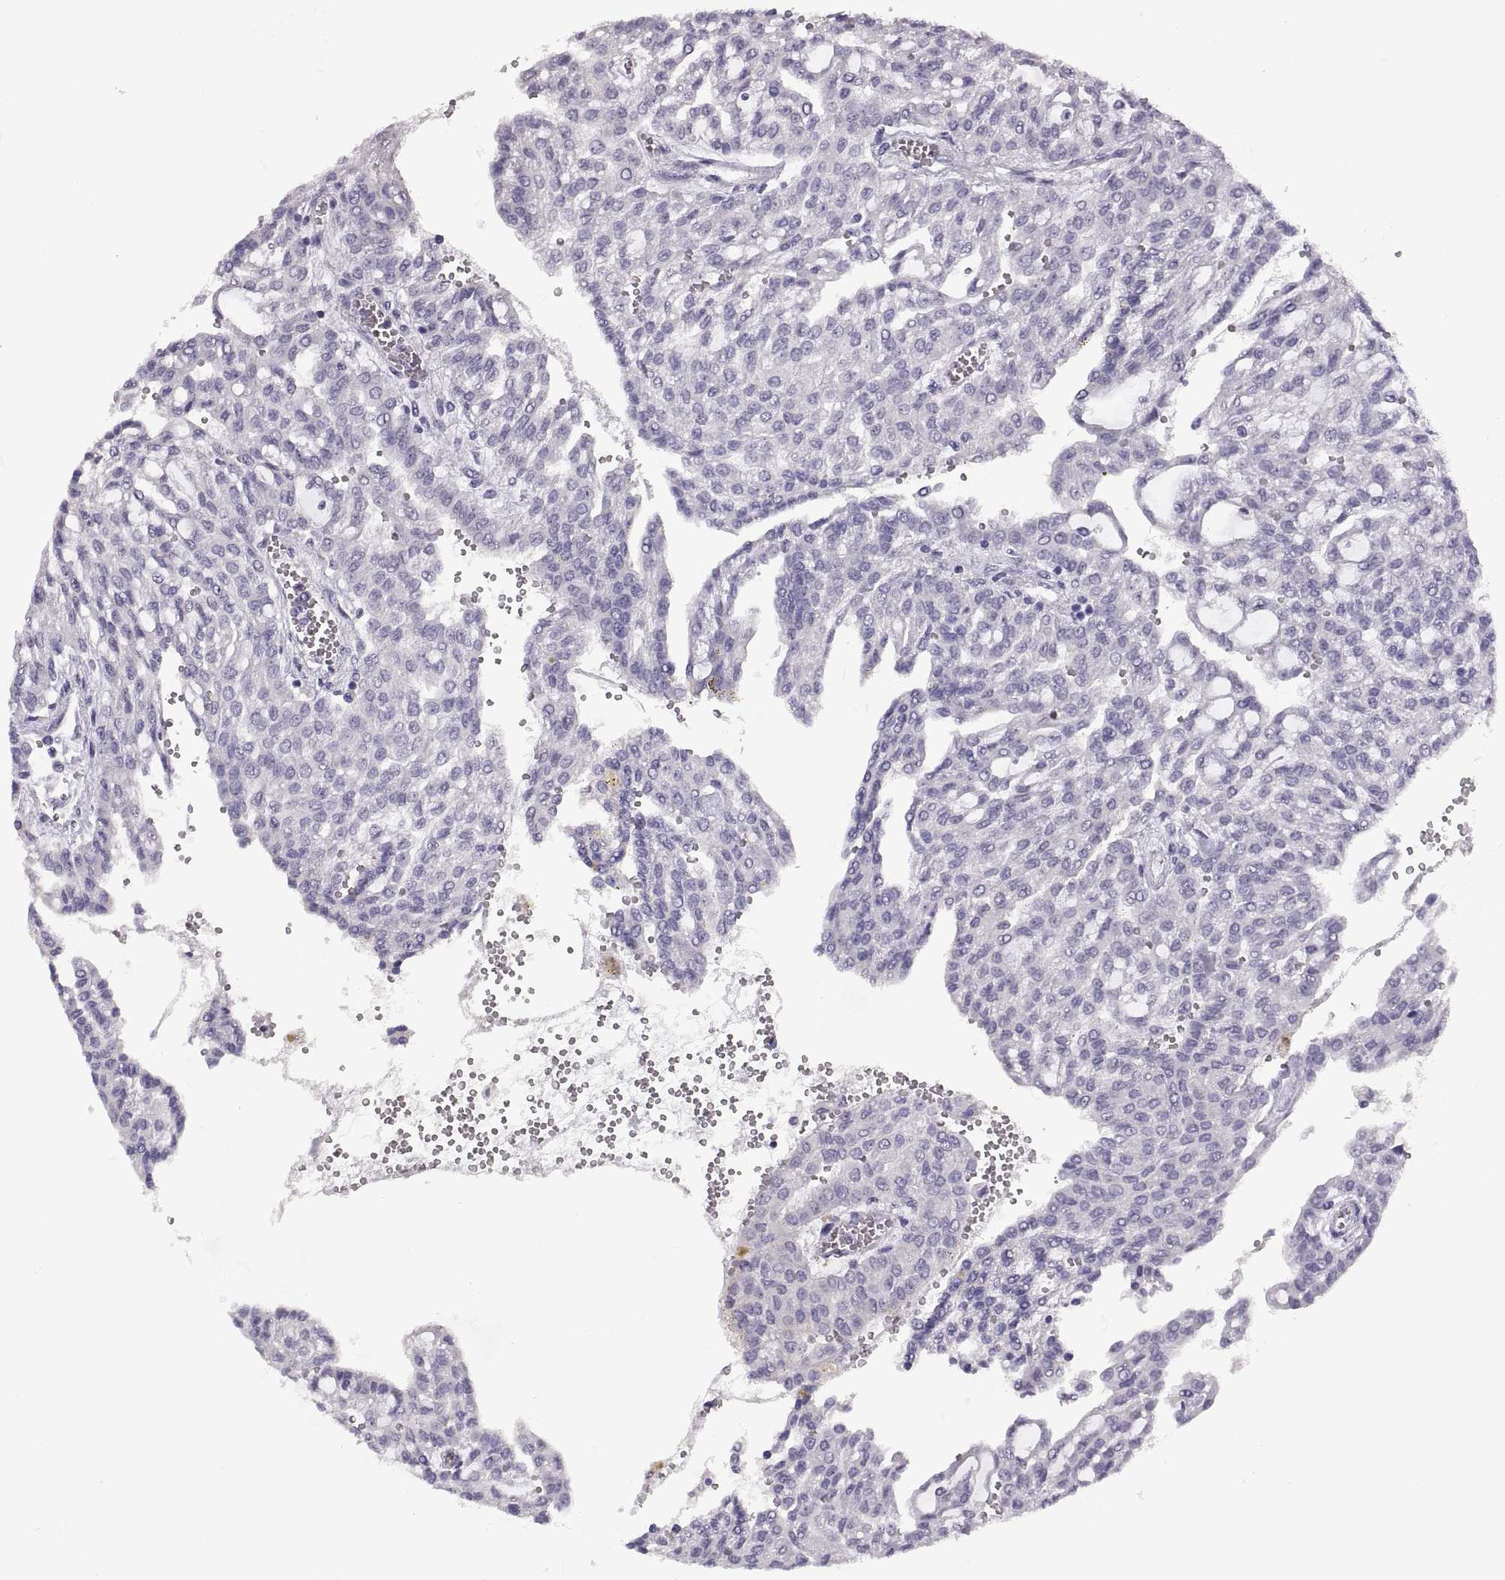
{"staining": {"intensity": "negative", "quantity": "none", "location": "none"}, "tissue": "renal cancer", "cell_type": "Tumor cells", "image_type": "cancer", "snomed": [{"axis": "morphology", "description": "Adenocarcinoma, NOS"}, {"axis": "topography", "description": "Kidney"}], "caption": "A high-resolution image shows immunohistochemistry staining of renal cancer, which shows no significant expression in tumor cells.", "gene": "RDM1", "patient": {"sex": "male", "age": 63}}